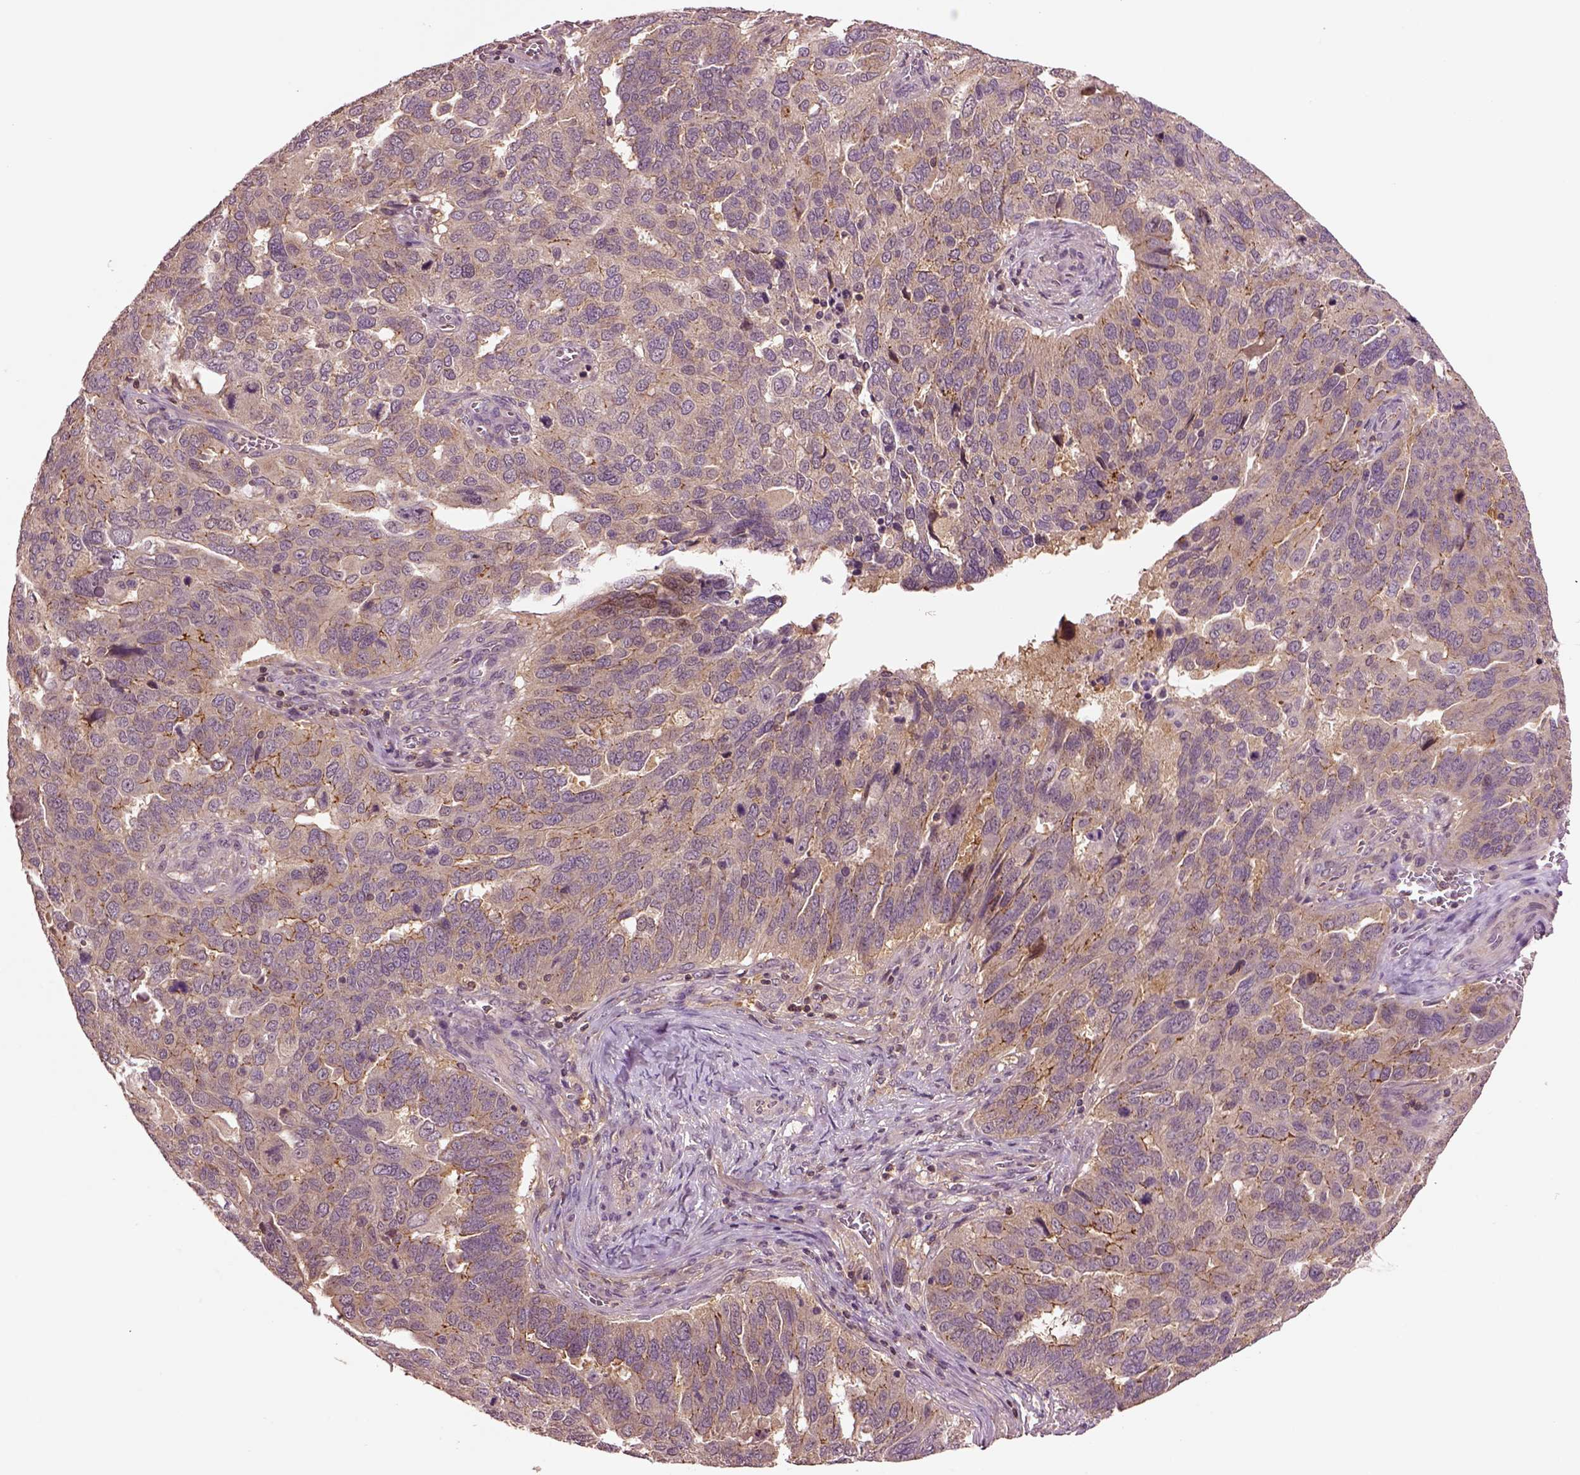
{"staining": {"intensity": "weak", "quantity": ">75%", "location": "cytoplasmic/membranous"}, "tissue": "ovarian cancer", "cell_type": "Tumor cells", "image_type": "cancer", "snomed": [{"axis": "morphology", "description": "Carcinoma, endometroid"}, {"axis": "topography", "description": "Soft tissue"}, {"axis": "topography", "description": "Ovary"}], "caption": "The photomicrograph exhibits immunohistochemical staining of endometroid carcinoma (ovarian). There is weak cytoplasmic/membranous staining is present in about >75% of tumor cells.", "gene": "MTHFS", "patient": {"sex": "female", "age": 52}}